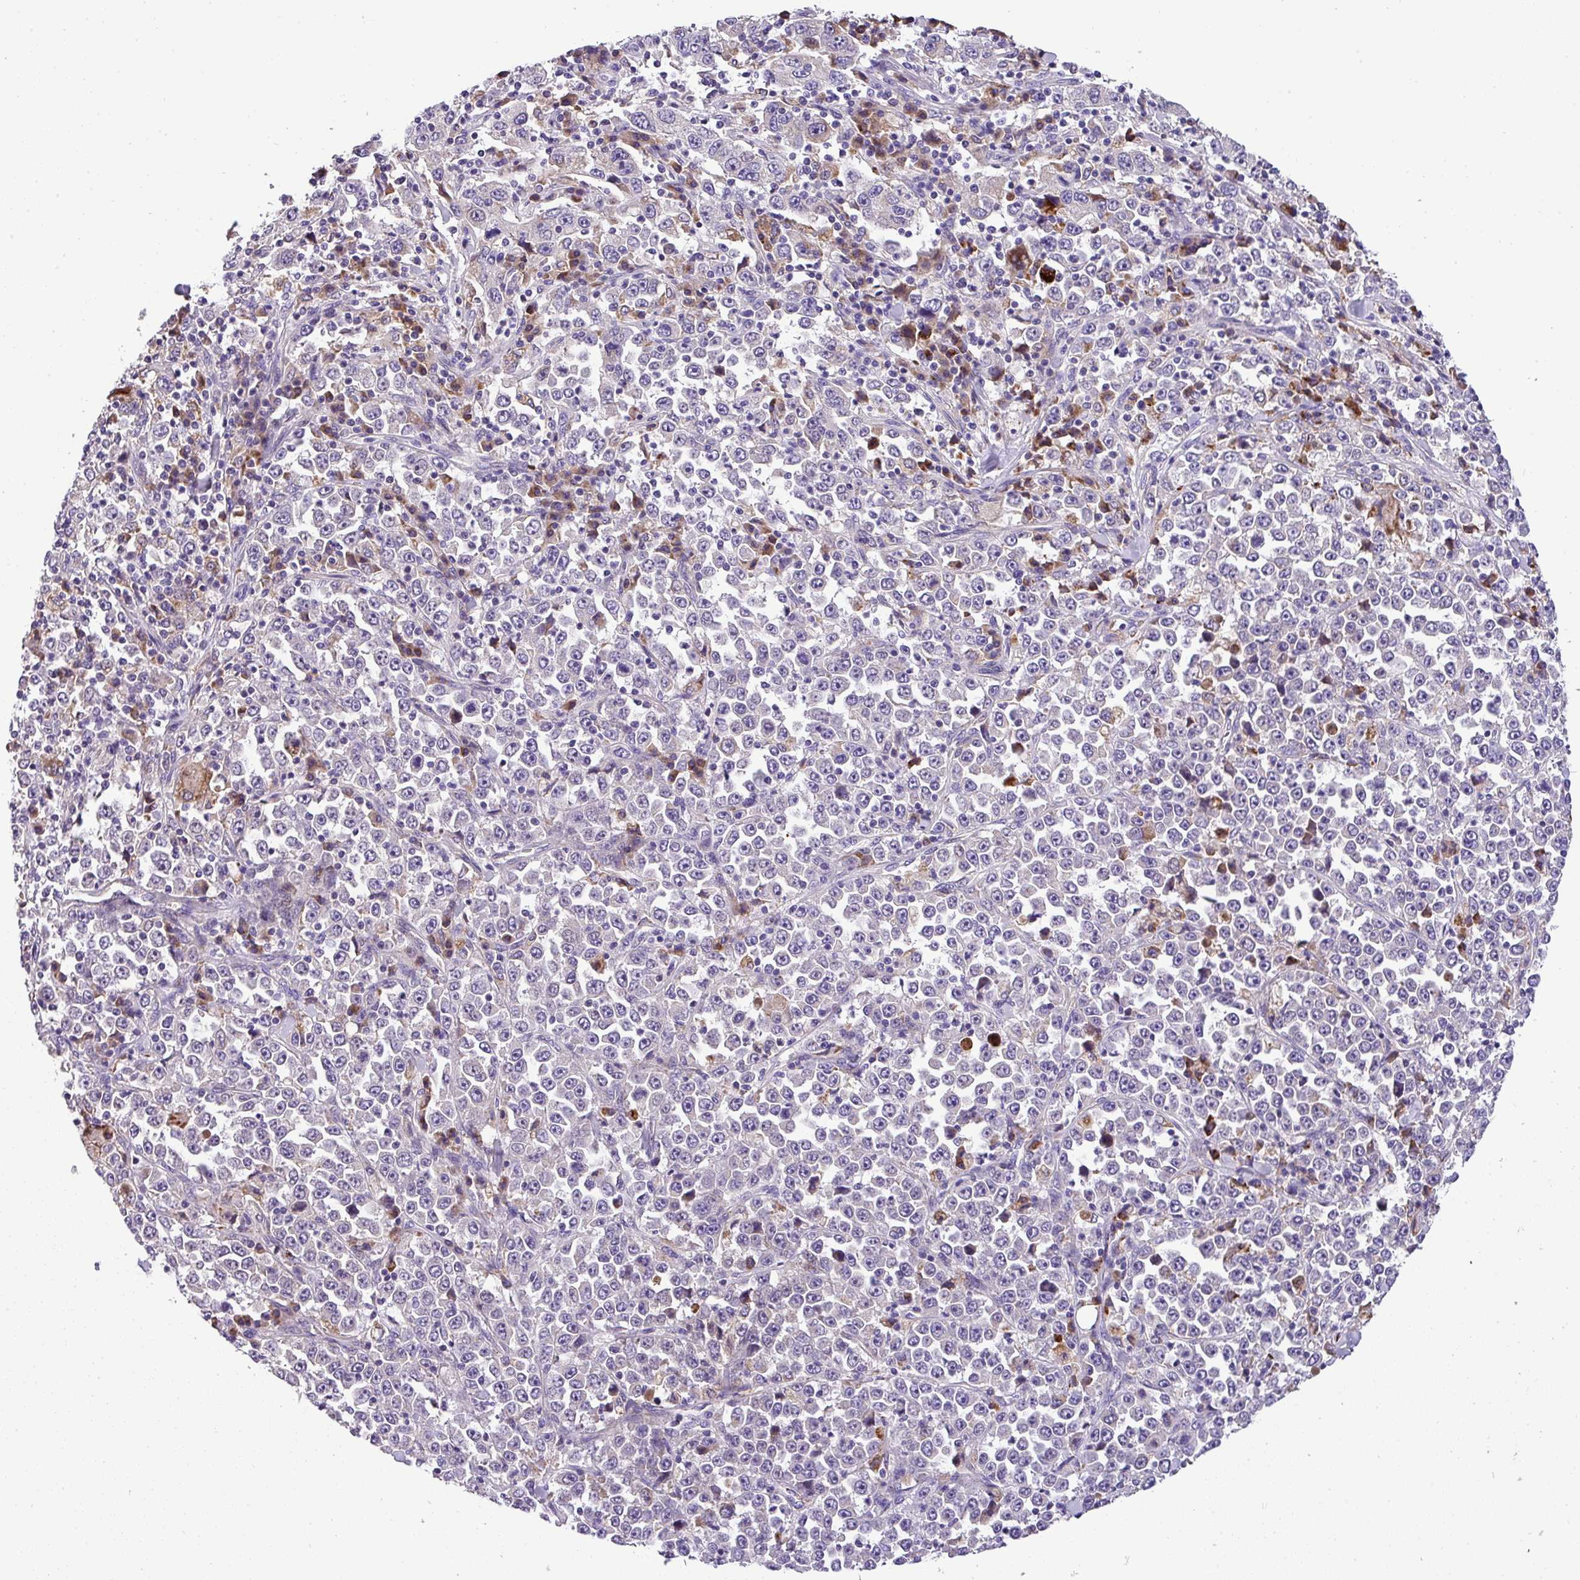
{"staining": {"intensity": "negative", "quantity": "none", "location": "none"}, "tissue": "stomach cancer", "cell_type": "Tumor cells", "image_type": "cancer", "snomed": [{"axis": "morphology", "description": "Normal tissue, NOS"}, {"axis": "morphology", "description": "Adenocarcinoma, NOS"}, {"axis": "topography", "description": "Stomach, upper"}, {"axis": "topography", "description": "Stomach"}], "caption": "Immunohistochemistry histopathology image of stomach adenocarcinoma stained for a protein (brown), which exhibits no expression in tumor cells.", "gene": "ANXA2R", "patient": {"sex": "male", "age": 59}}